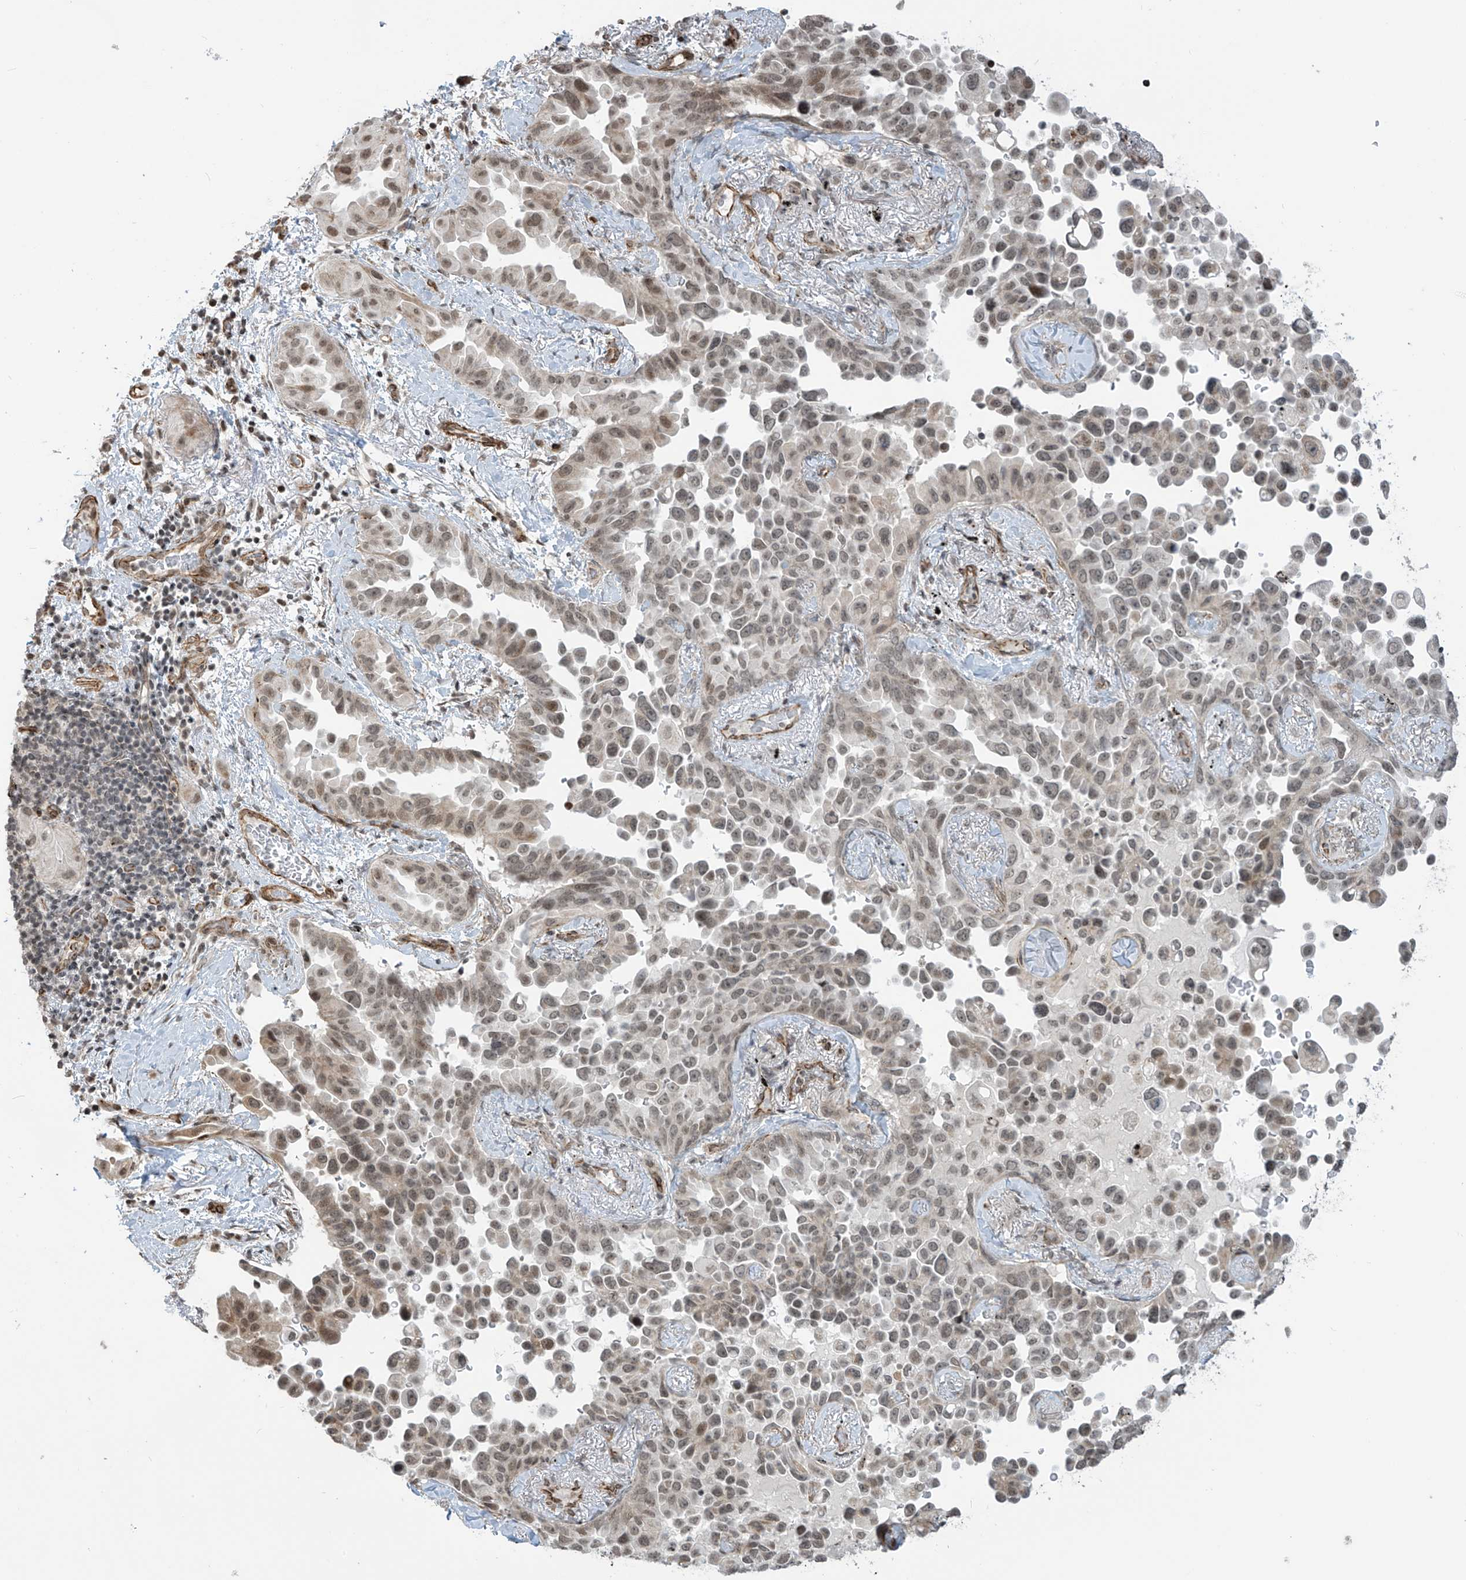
{"staining": {"intensity": "weak", "quantity": "25%-75%", "location": "nuclear"}, "tissue": "lung cancer", "cell_type": "Tumor cells", "image_type": "cancer", "snomed": [{"axis": "morphology", "description": "Adenocarcinoma, NOS"}, {"axis": "topography", "description": "Lung"}], "caption": "Lung adenocarcinoma tissue shows weak nuclear expression in about 25%-75% of tumor cells, visualized by immunohistochemistry. (brown staining indicates protein expression, while blue staining denotes nuclei).", "gene": "METAP1D", "patient": {"sex": "female", "age": 67}}